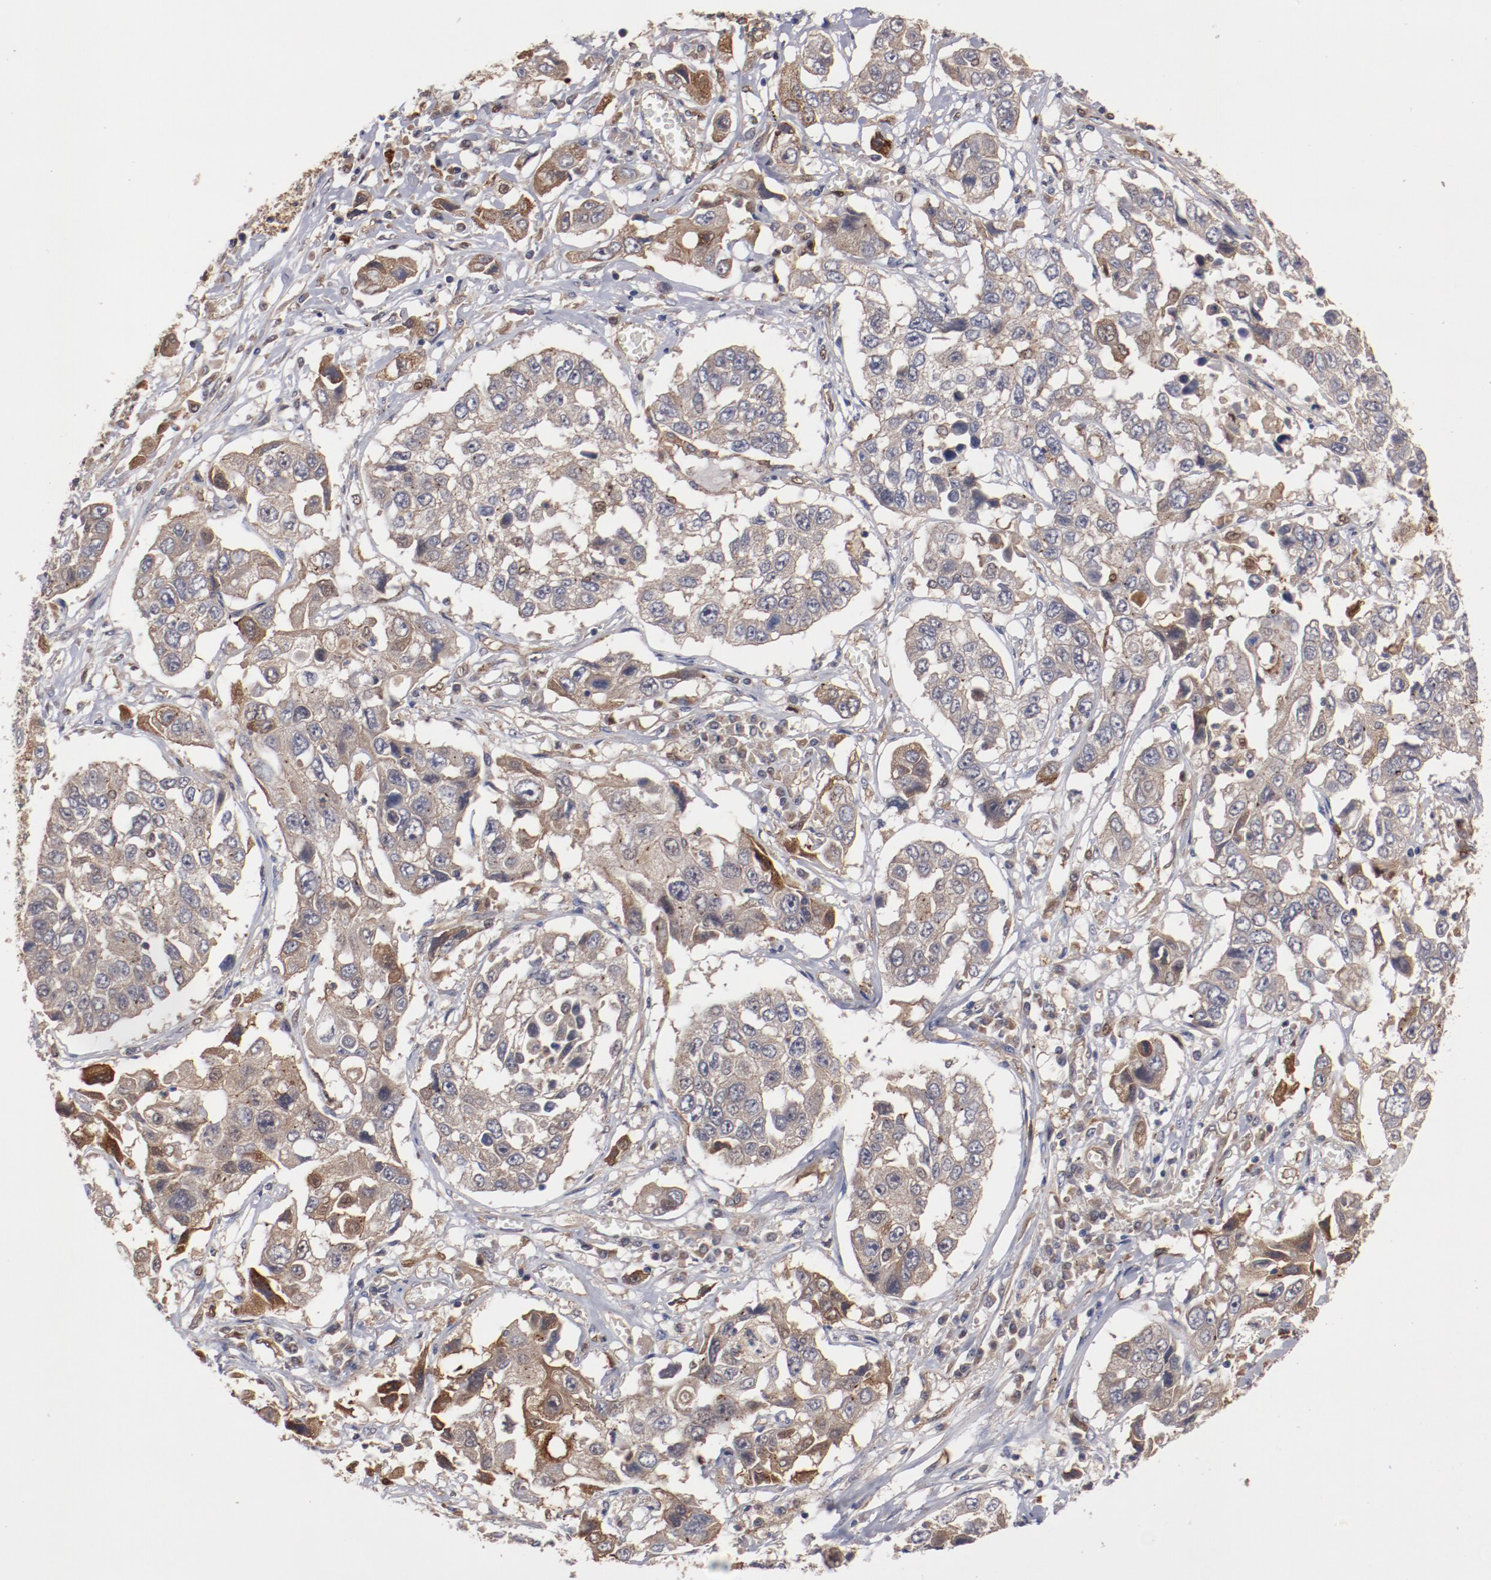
{"staining": {"intensity": "moderate", "quantity": "25%-75%", "location": "cytoplasmic/membranous"}, "tissue": "lung cancer", "cell_type": "Tumor cells", "image_type": "cancer", "snomed": [{"axis": "morphology", "description": "Squamous cell carcinoma, NOS"}, {"axis": "topography", "description": "Lung"}], "caption": "Lung cancer (squamous cell carcinoma) stained for a protein (brown) displays moderate cytoplasmic/membranous positive positivity in approximately 25%-75% of tumor cells.", "gene": "DNAAF2", "patient": {"sex": "male", "age": 71}}